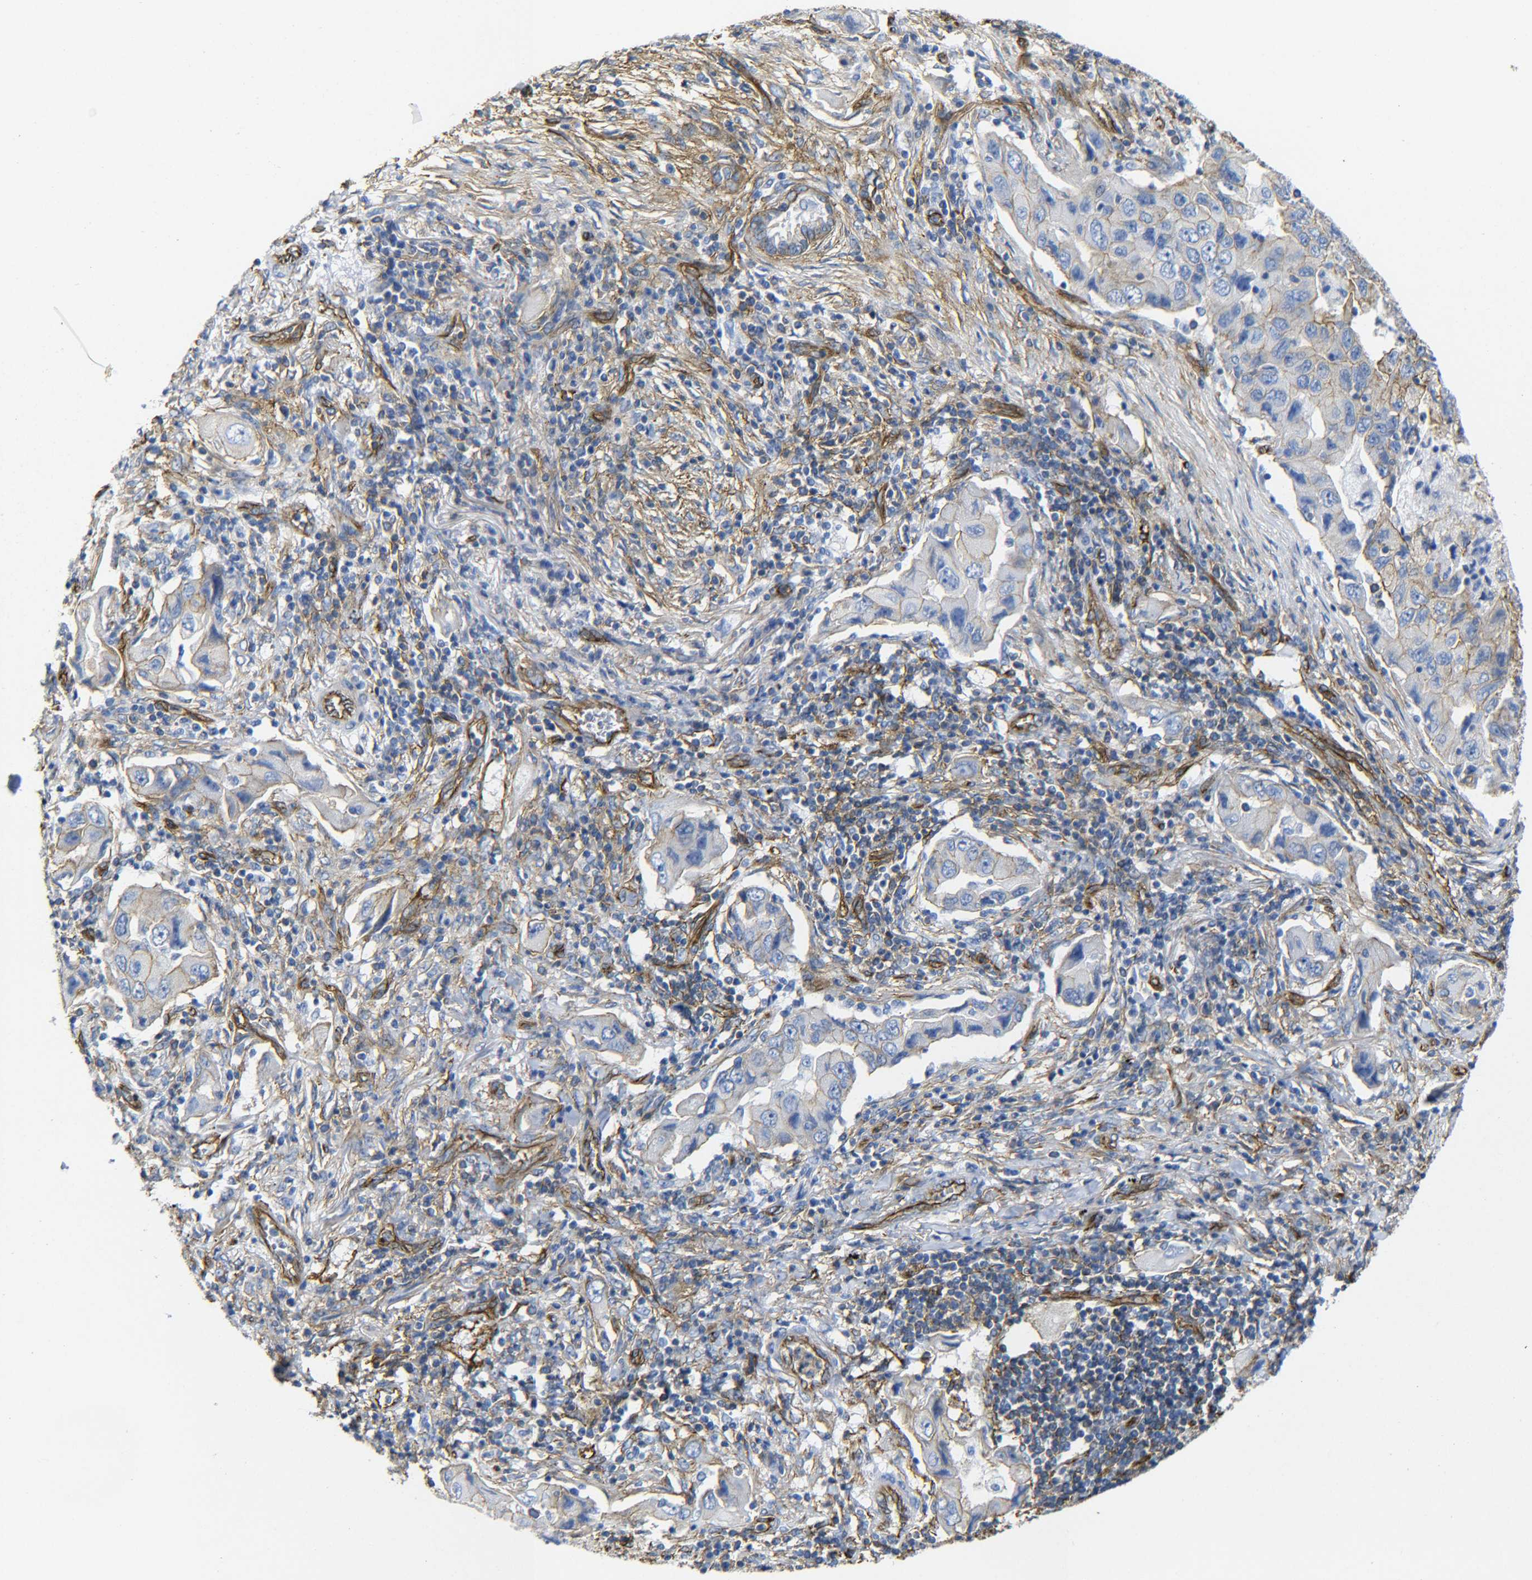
{"staining": {"intensity": "moderate", "quantity": "25%-75%", "location": "cytoplasmic/membranous"}, "tissue": "lung cancer", "cell_type": "Tumor cells", "image_type": "cancer", "snomed": [{"axis": "morphology", "description": "Adenocarcinoma, NOS"}, {"axis": "topography", "description": "Lung"}], "caption": "IHC photomicrograph of neoplastic tissue: adenocarcinoma (lung) stained using immunohistochemistry (IHC) demonstrates medium levels of moderate protein expression localized specifically in the cytoplasmic/membranous of tumor cells, appearing as a cytoplasmic/membranous brown color.", "gene": "SPTBN1", "patient": {"sex": "female", "age": 65}}